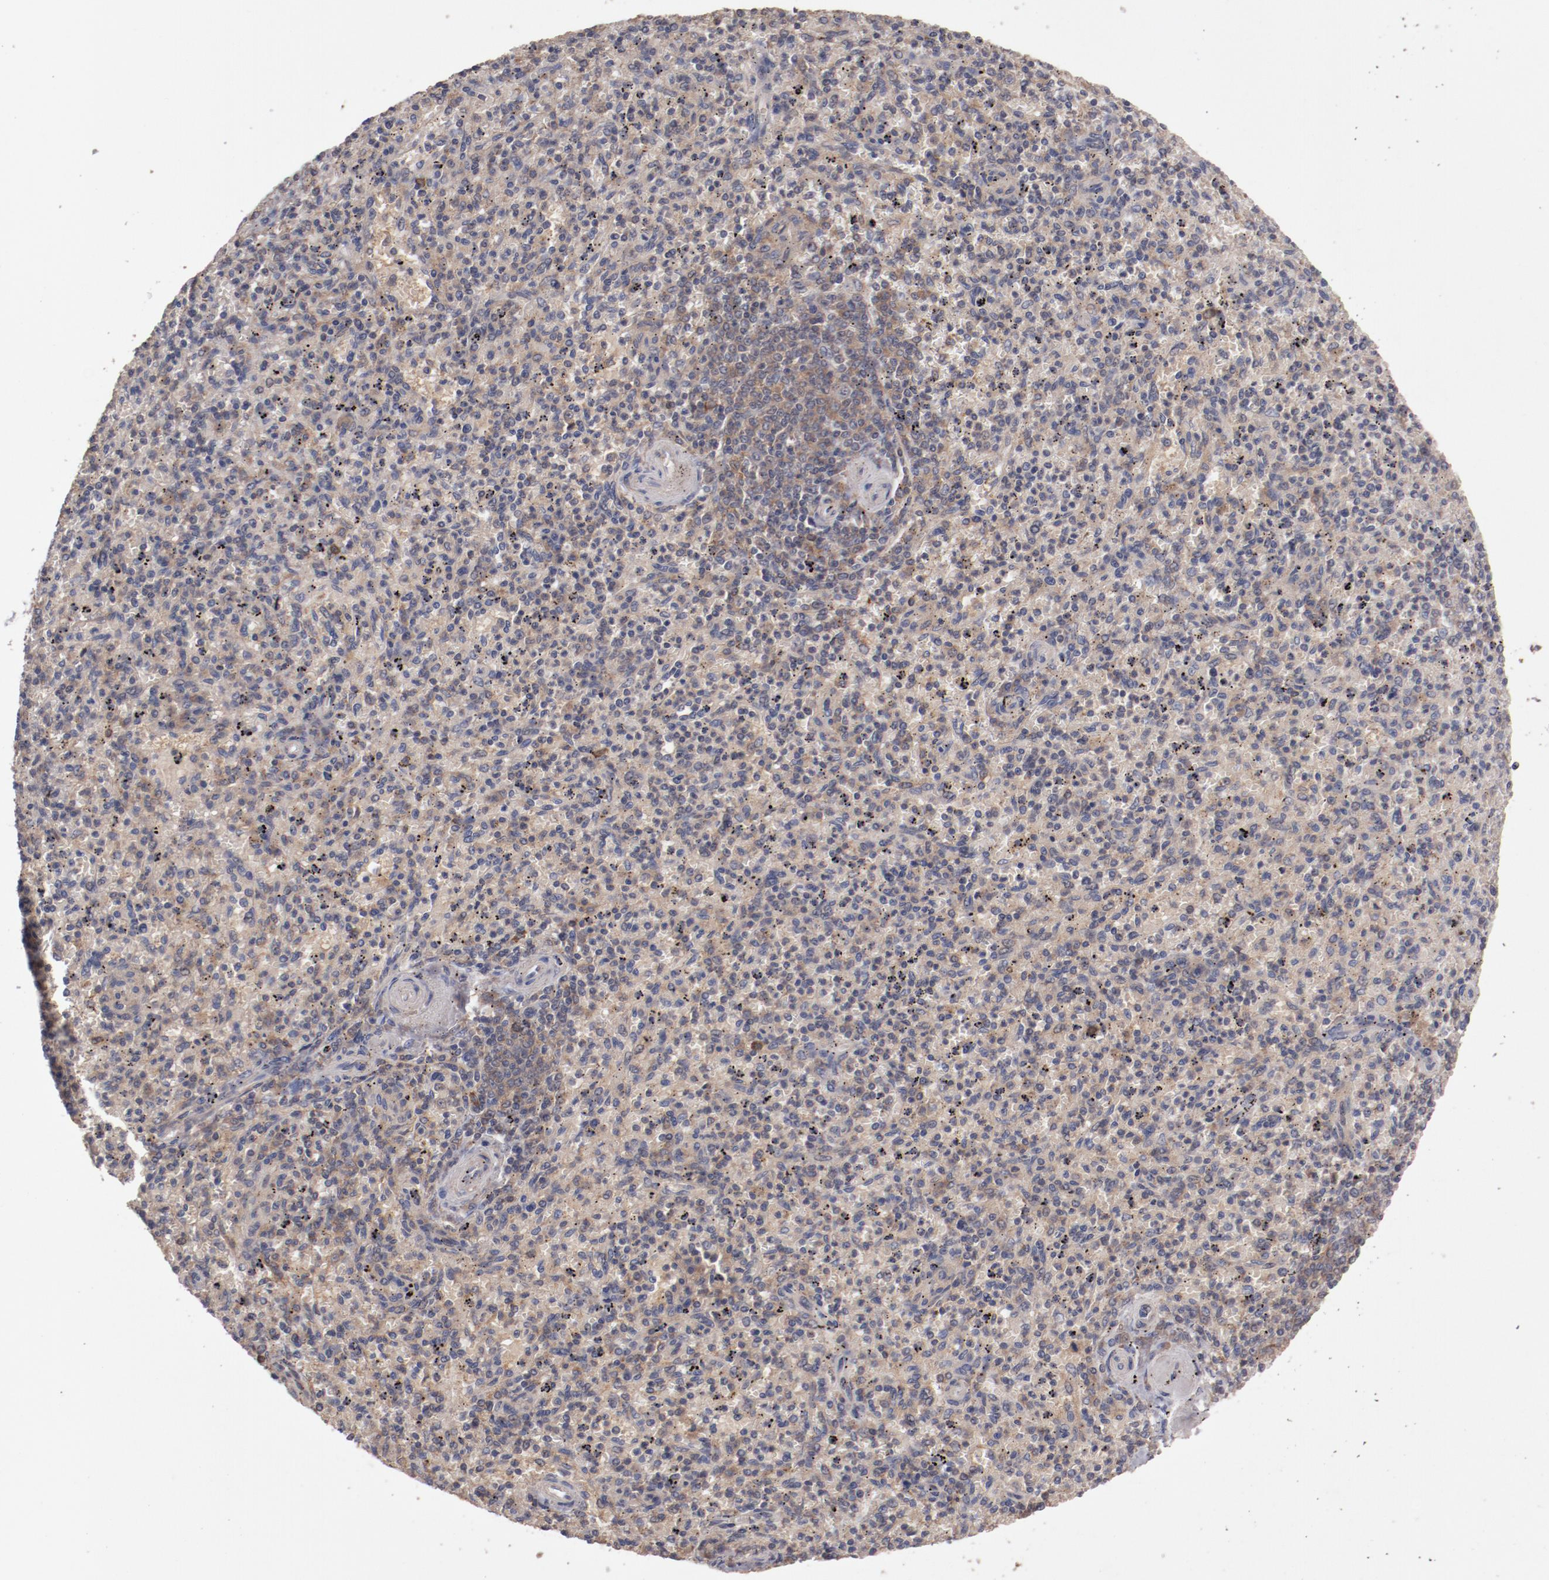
{"staining": {"intensity": "moderate", "quantity": ">75%", "location": "cytoplasmic/membranous"}, "tissue": "spleen", "cell_type": "Cells in red pulp", "image_type": "normal", "snomed": [{"axis": "morphology", "description": "Normal tissue, NOS"}, {"axis": "topography", "description": "Spleen"}], "caption": "IHC histopathology image of unremarkable spleen: human spleen stained using immunohistochemistry reveals medium levels of moderate protein expression localized specifically in the cytoplasmic/membranous of cells in red pulp, appearing as a cytoplasmic/membranous brown color.", "gene": "LRRC75B", "patient": {"sex": "male", "age": 72}}